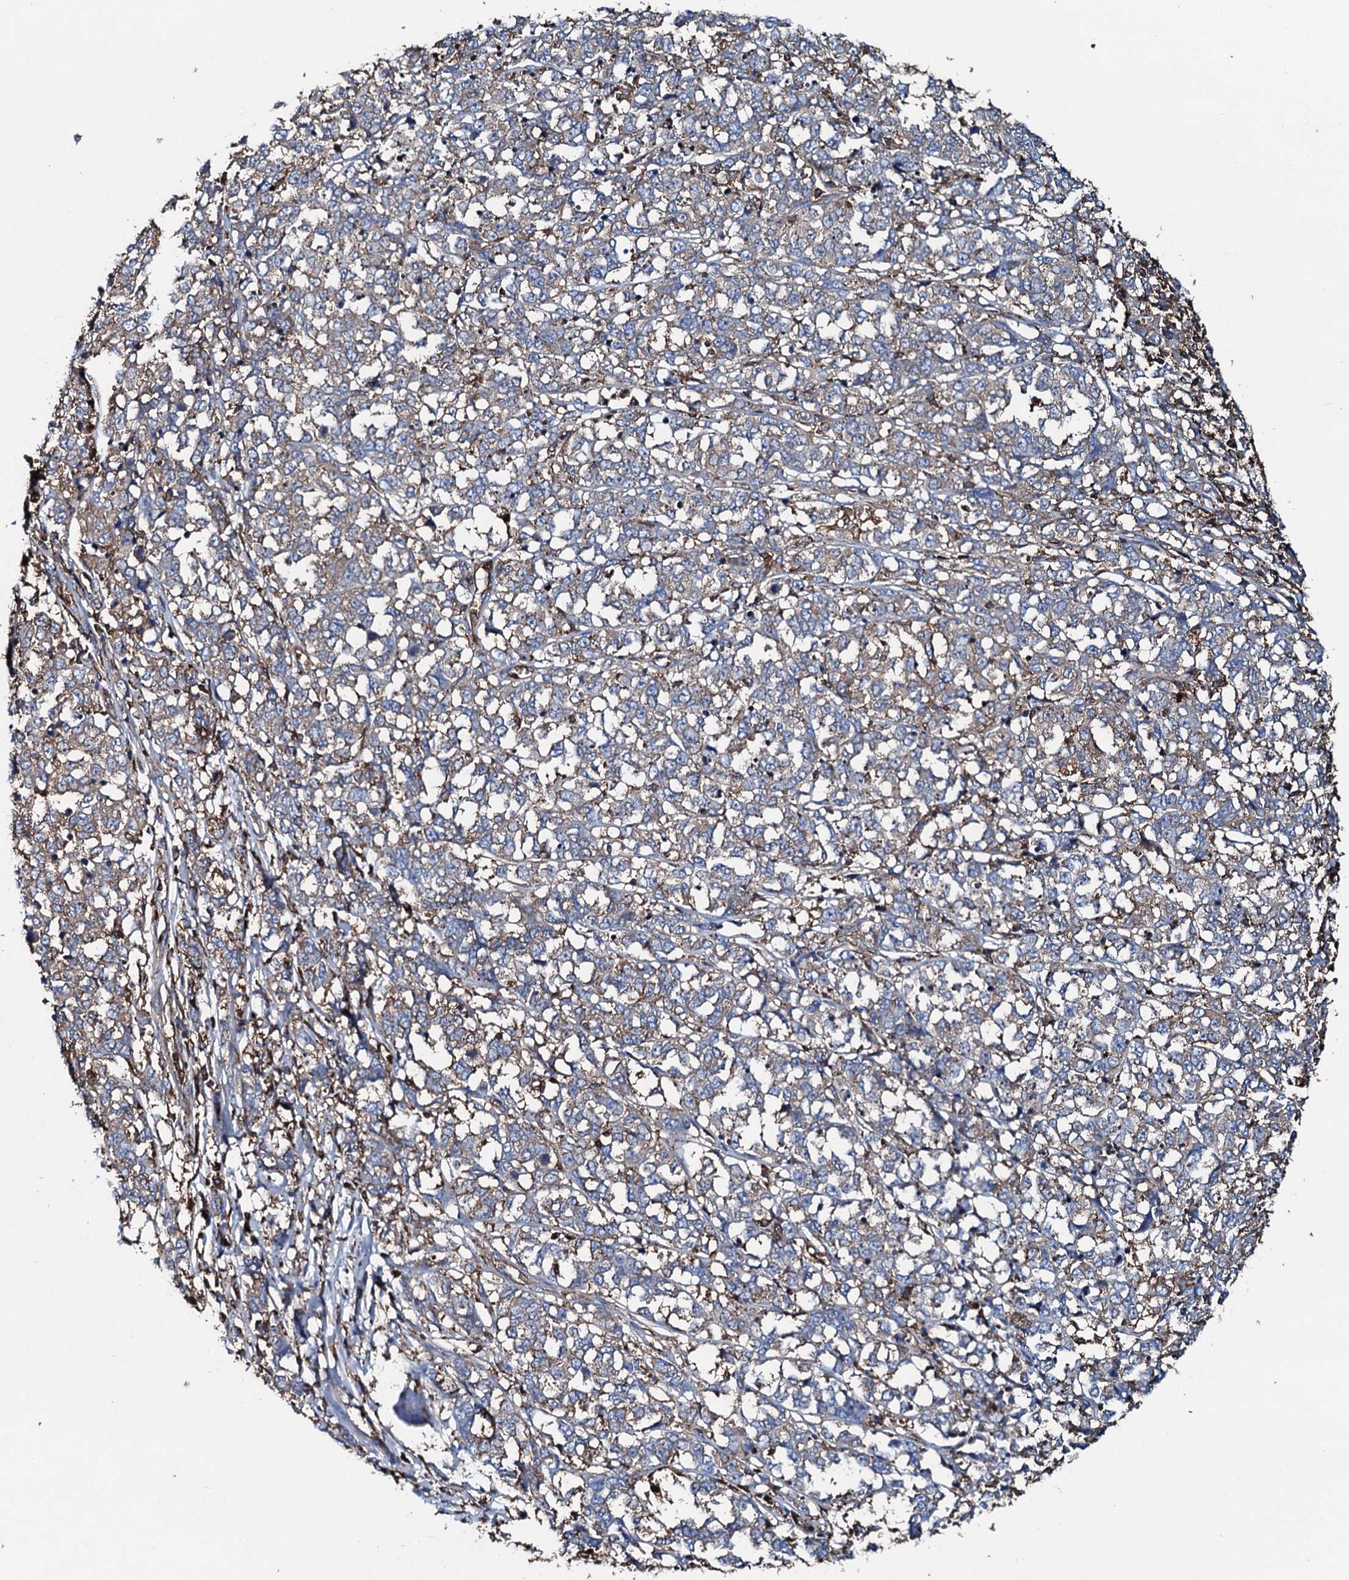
{"staining": {"intensity": "weak", "quantity": "25%-75%", "location": "cytoplasmic/membranous"}, "tissue": "melanoma", "cell_type": "Tumor cells", "image_type": "cancer", "snomed": [{"axis": "morphology", "description": "Malignant melanoma, NOS"}, {"axis": "topography", "description": "Skin"}], "caption": "Melanoma tissue demonstrates weak cytoplasmic/membranous staining in approximately 25%-75% of tumor cells, visualized by immunohistochemistry.", "gene": "MS4A4E", "patient": {"sex": "female", "age": 72}}